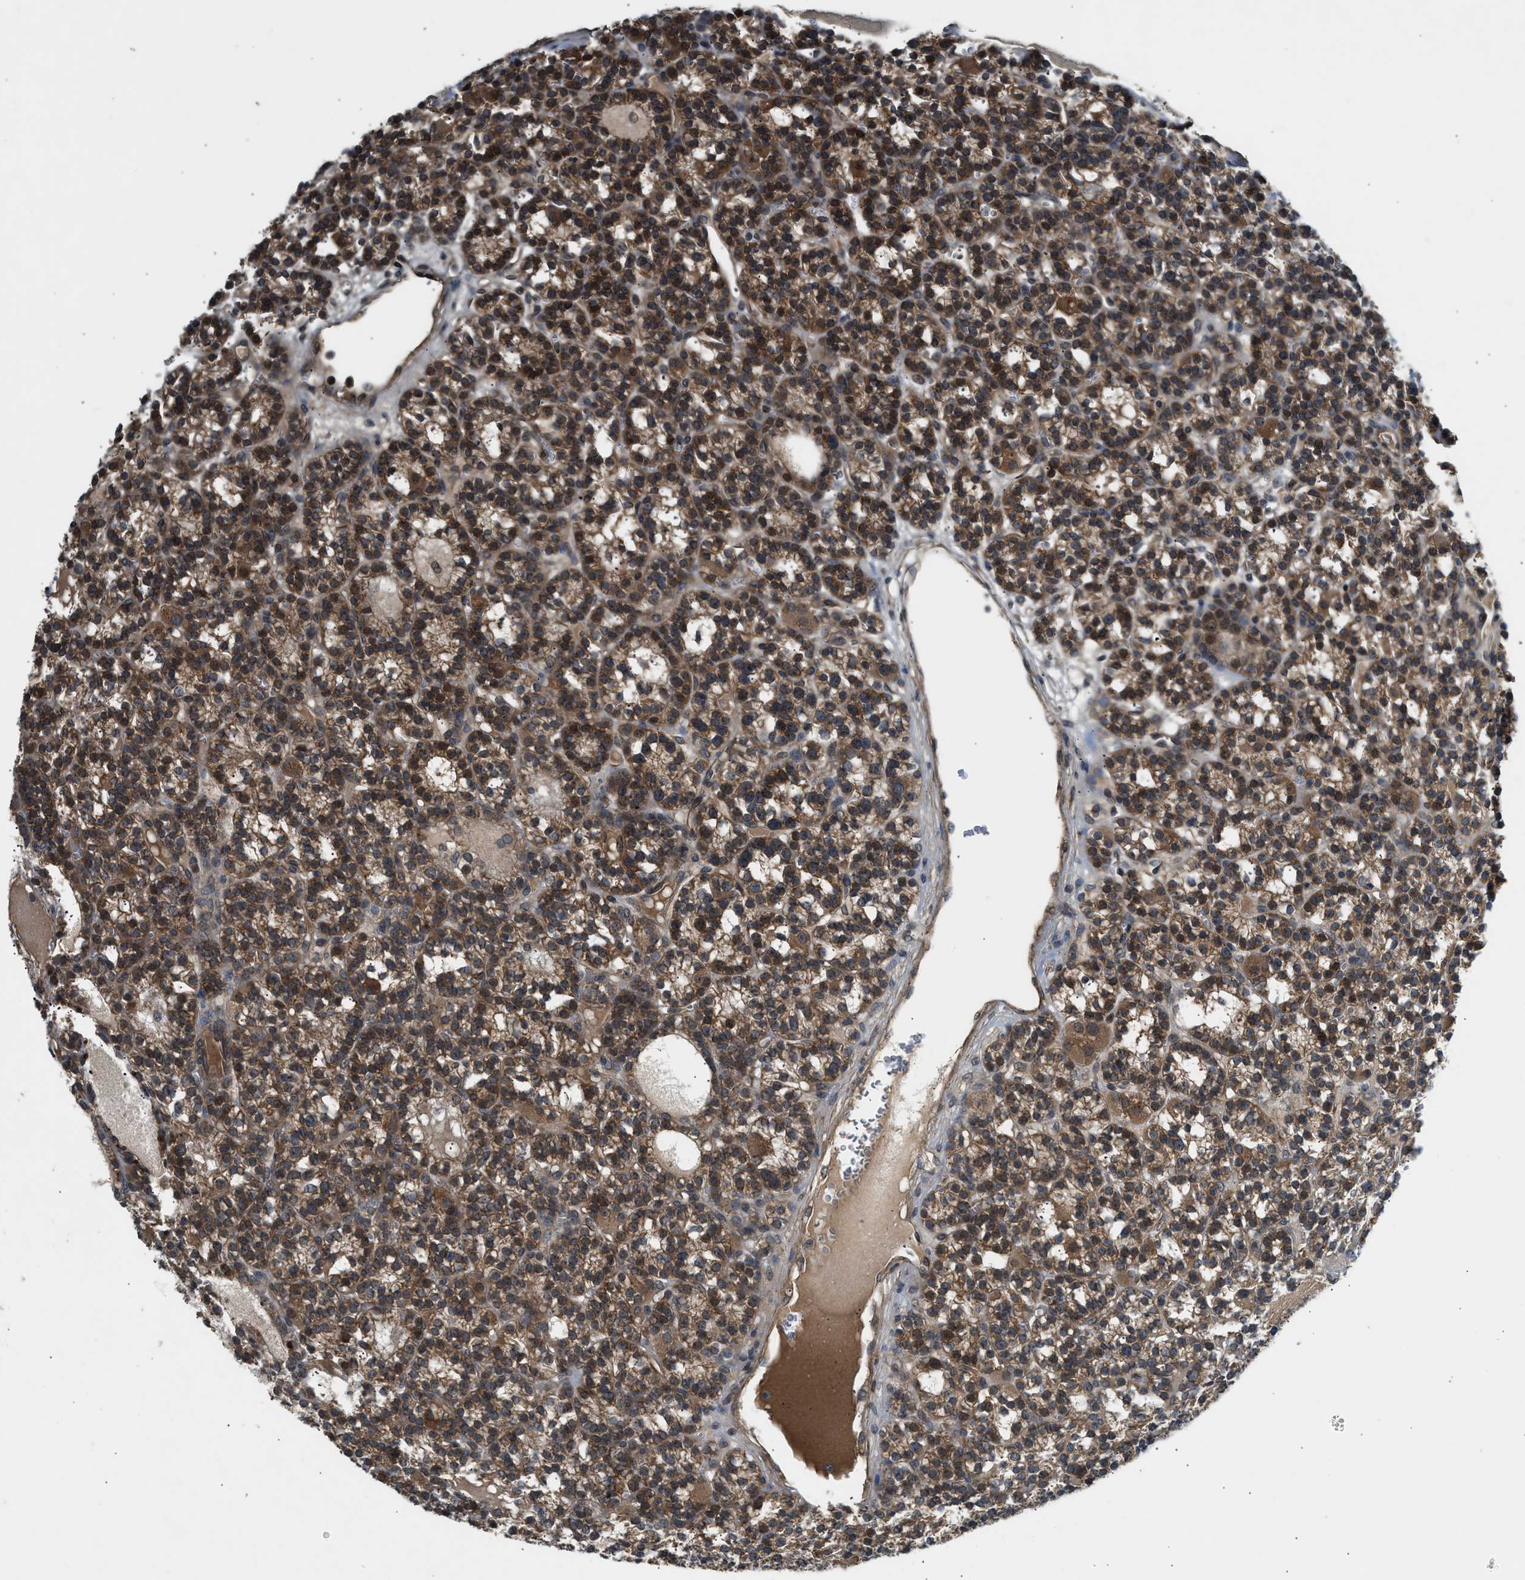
{"staining": {"intensity": "strong", "quantity": ">75%", "location": "cytoplasmic/membranous"}, "tissue": "parathyroid gland", "cell_type": "Glandular cells", "image_type": "normal", "snomed": [{"axis": "morphology", "description": "Normal tissue, NOS"}, {"axis": "morphology", "description": "Adenoma, NOS"}, {"axis": "topography", "description": "Parathyroid gland"}], "caption": "Immunohistochemical staining of normal parathyroid gland reveals strong cytoplasmic/membranous protein expression in about >75% of glandular cells. (DAB = brown stain, brightfield microscopy at high magnification).", "gene": "ADCY8", "patient": {"sex": "female", "age": 58}}